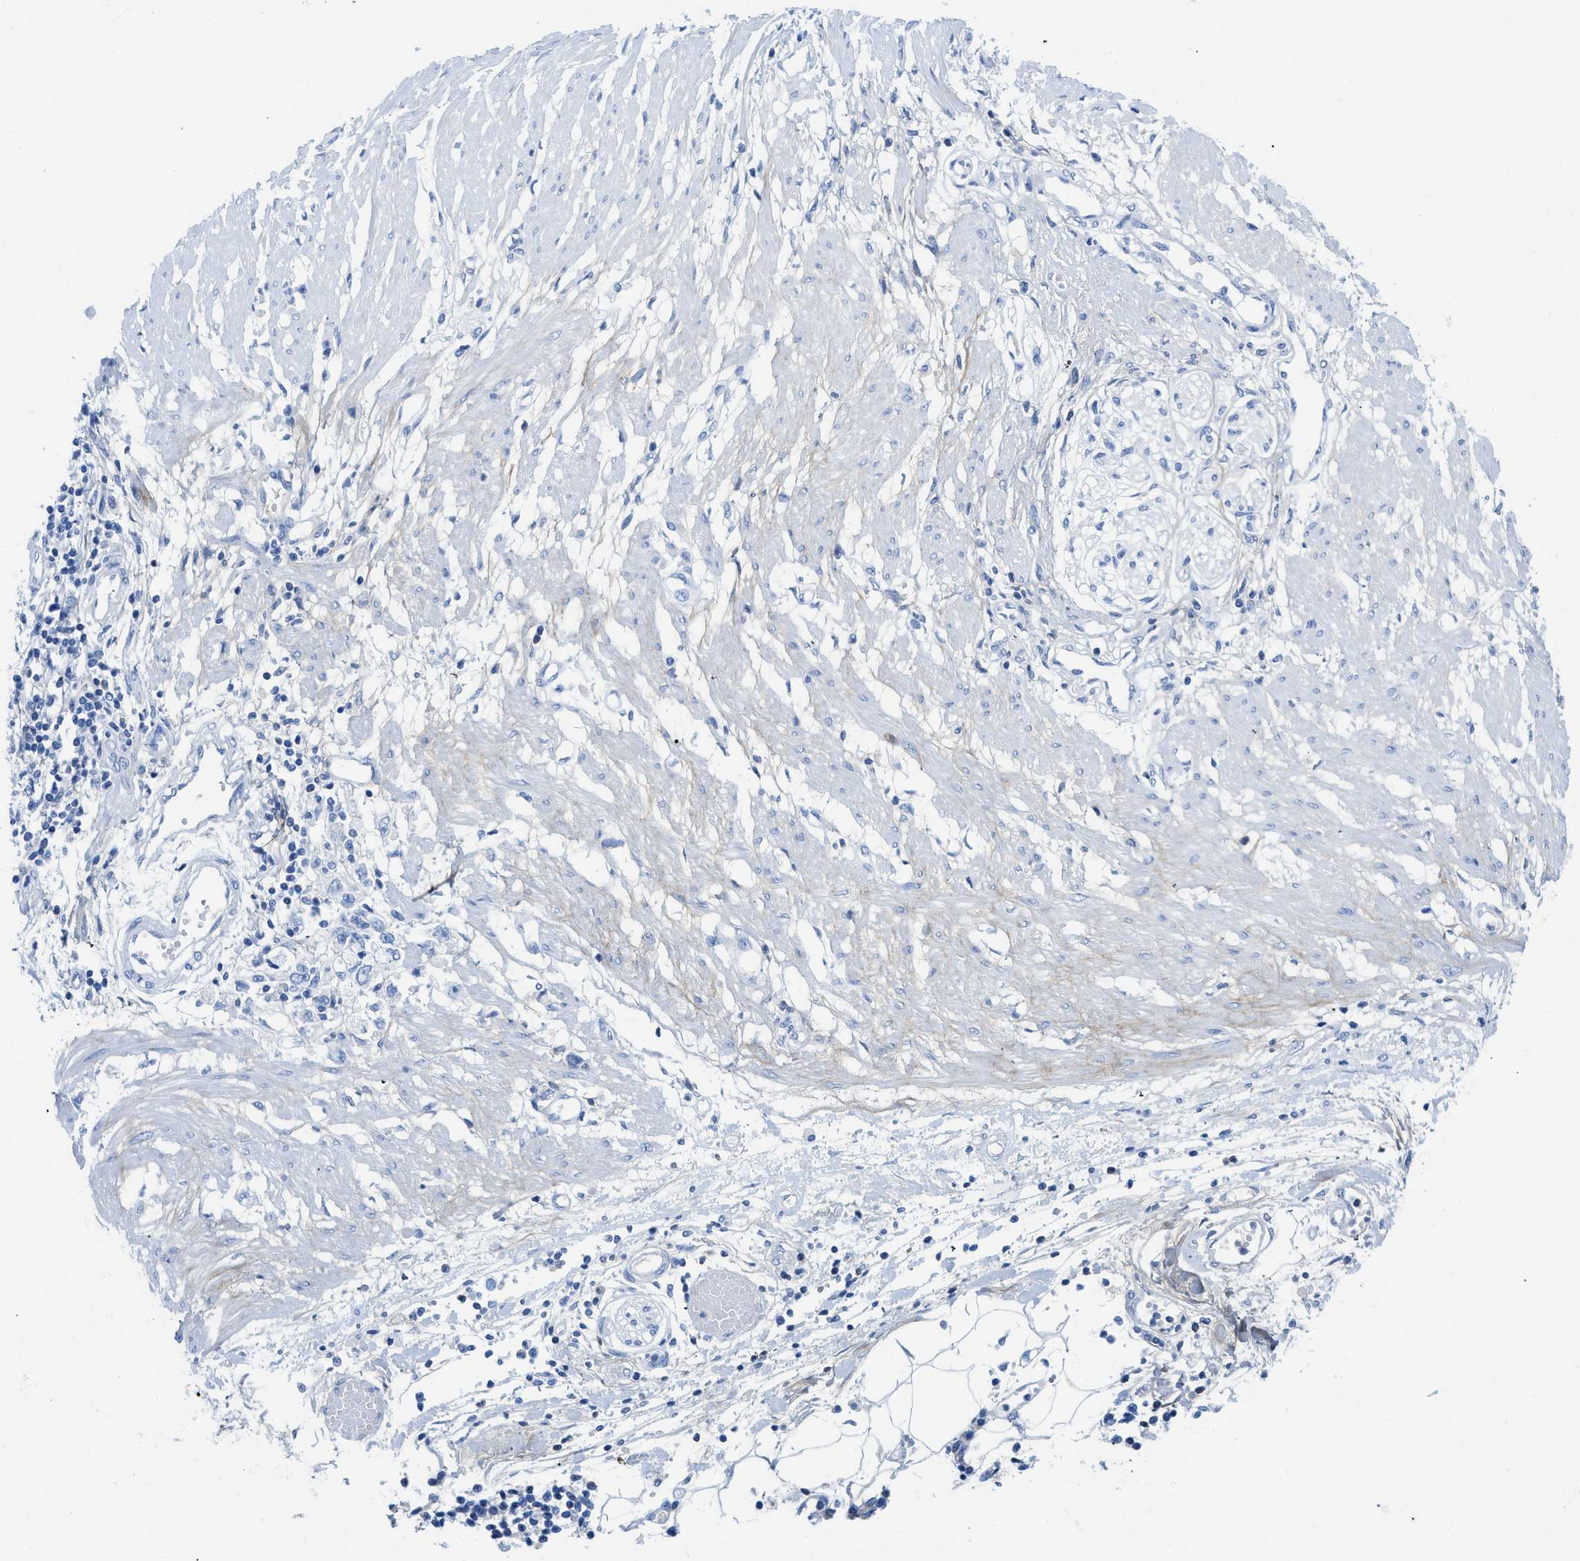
{"staining": {"intensity": "negative", "quantity": "none", "location": "none"}, "tissue": "stomach cancer", "cell_type": "Tumor cells", "image_type": "cancer", "snomed": [{"axis": "morphology", "description": "Adenocarcinoma, NOS"}, {"axis": "topography", "description": "Stomach"}], "caption": "Tumor cells are negative for brown protein staining in stomach cancer (adenocarcinoma).", "gene": "COL3A1", "patient": {"sex": "female", "age": 59}}